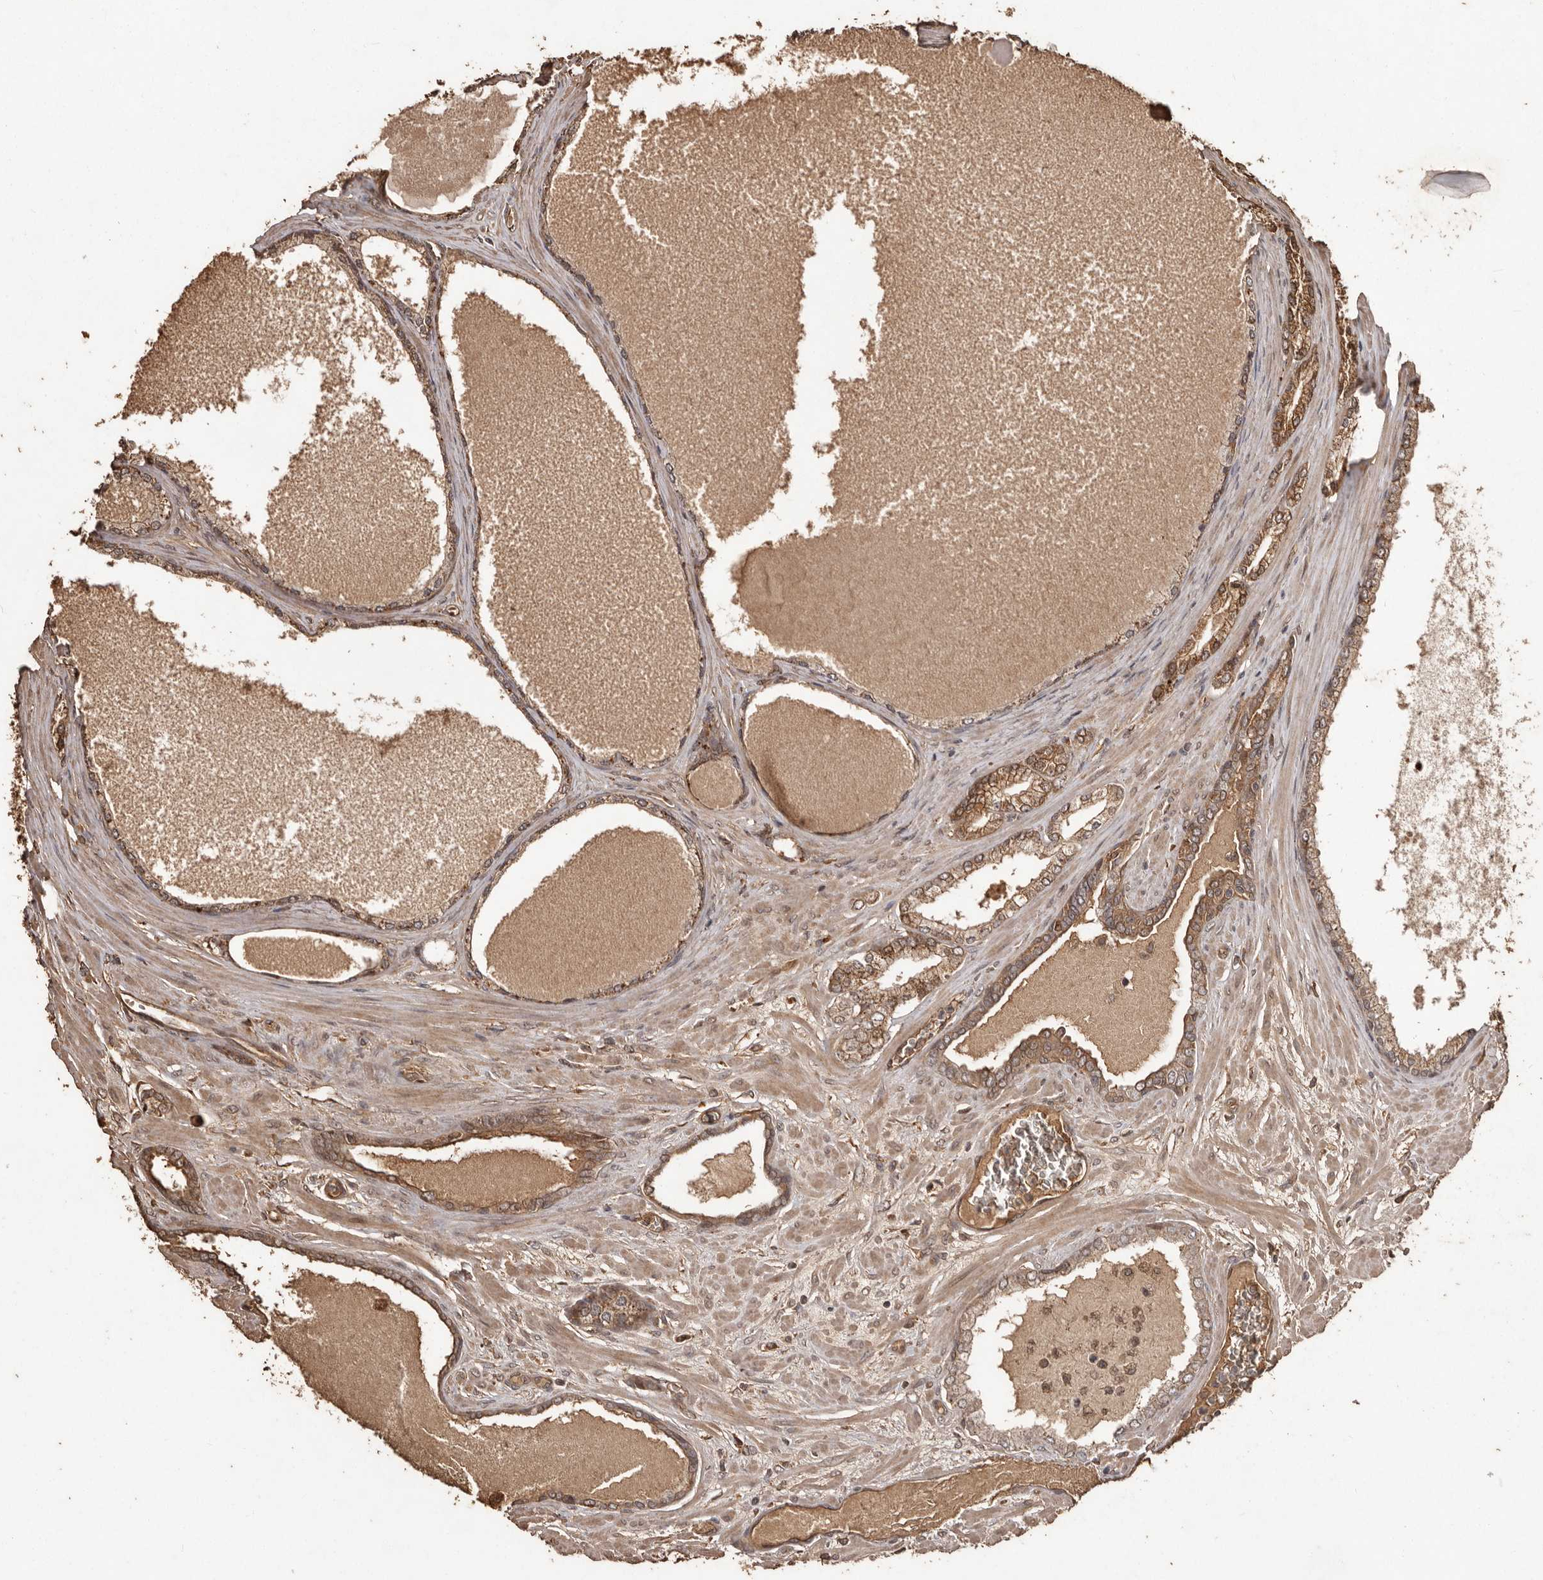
{"staining": {"intensity": "moderate", "quantity": ">75%", "location": "cytoplasmic/membranous"}, "tissue": "prostate cancer", "cell_type": "Tumor cells", "image_type": "cancer", "snomed": [{"axis": "morphology", "description": "Adenocarcinoma, Low grade"}, {"axis": "topography", "description": "Prostate"}], "caption": "Prostate low-grade adenocarcinoma stained for a protein (brown) exhibits moderate cytoplasmic/membranous positive staining in about >75% of tumor cells.", "gene": "NUP43", "patient": {"sex": "male", "age": 70}}